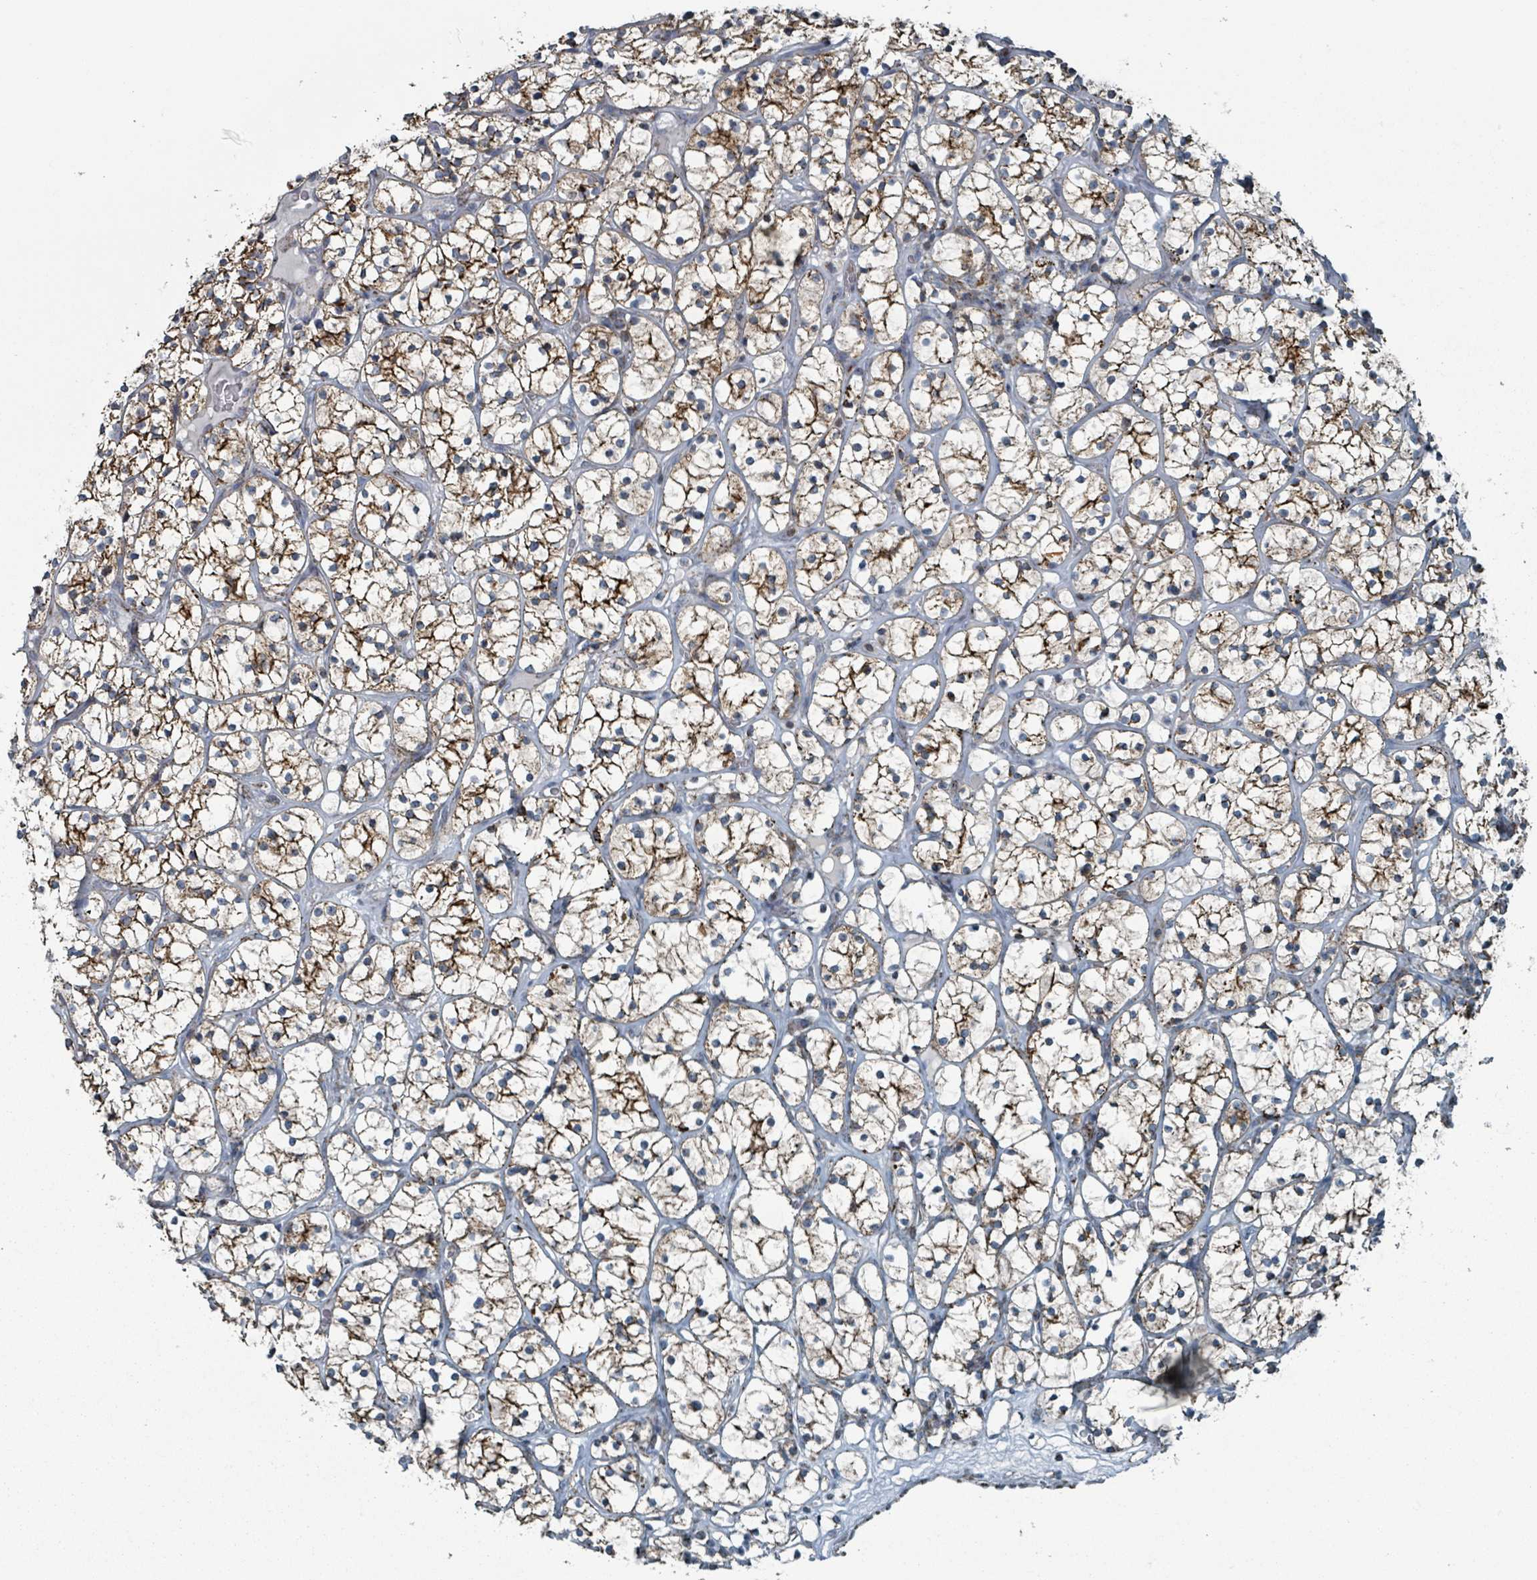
{"staining": {"intensity": "moderate", "quantity": ">75%", "location": "cytoplasmic/membranous"}, "tissue": "renal cancer", "cell_type": "Tumor cells", "image_type": "cancer", "snomed": [{"axis": "morphology", "description": "Adenocarcinoma, NOS"}, {"axis": "topography", "description": "Kidney"}], "caption": "DAB (3,3'-diaminobenzidine) immunohistochemical staining of human renal adenocarcinoma reveals moderate cytoplasmic/membranous protein staining in approximately >75% of tumor cells.", "gene": "ABHD18", "patient": {"sex": "female", "age": 64}}